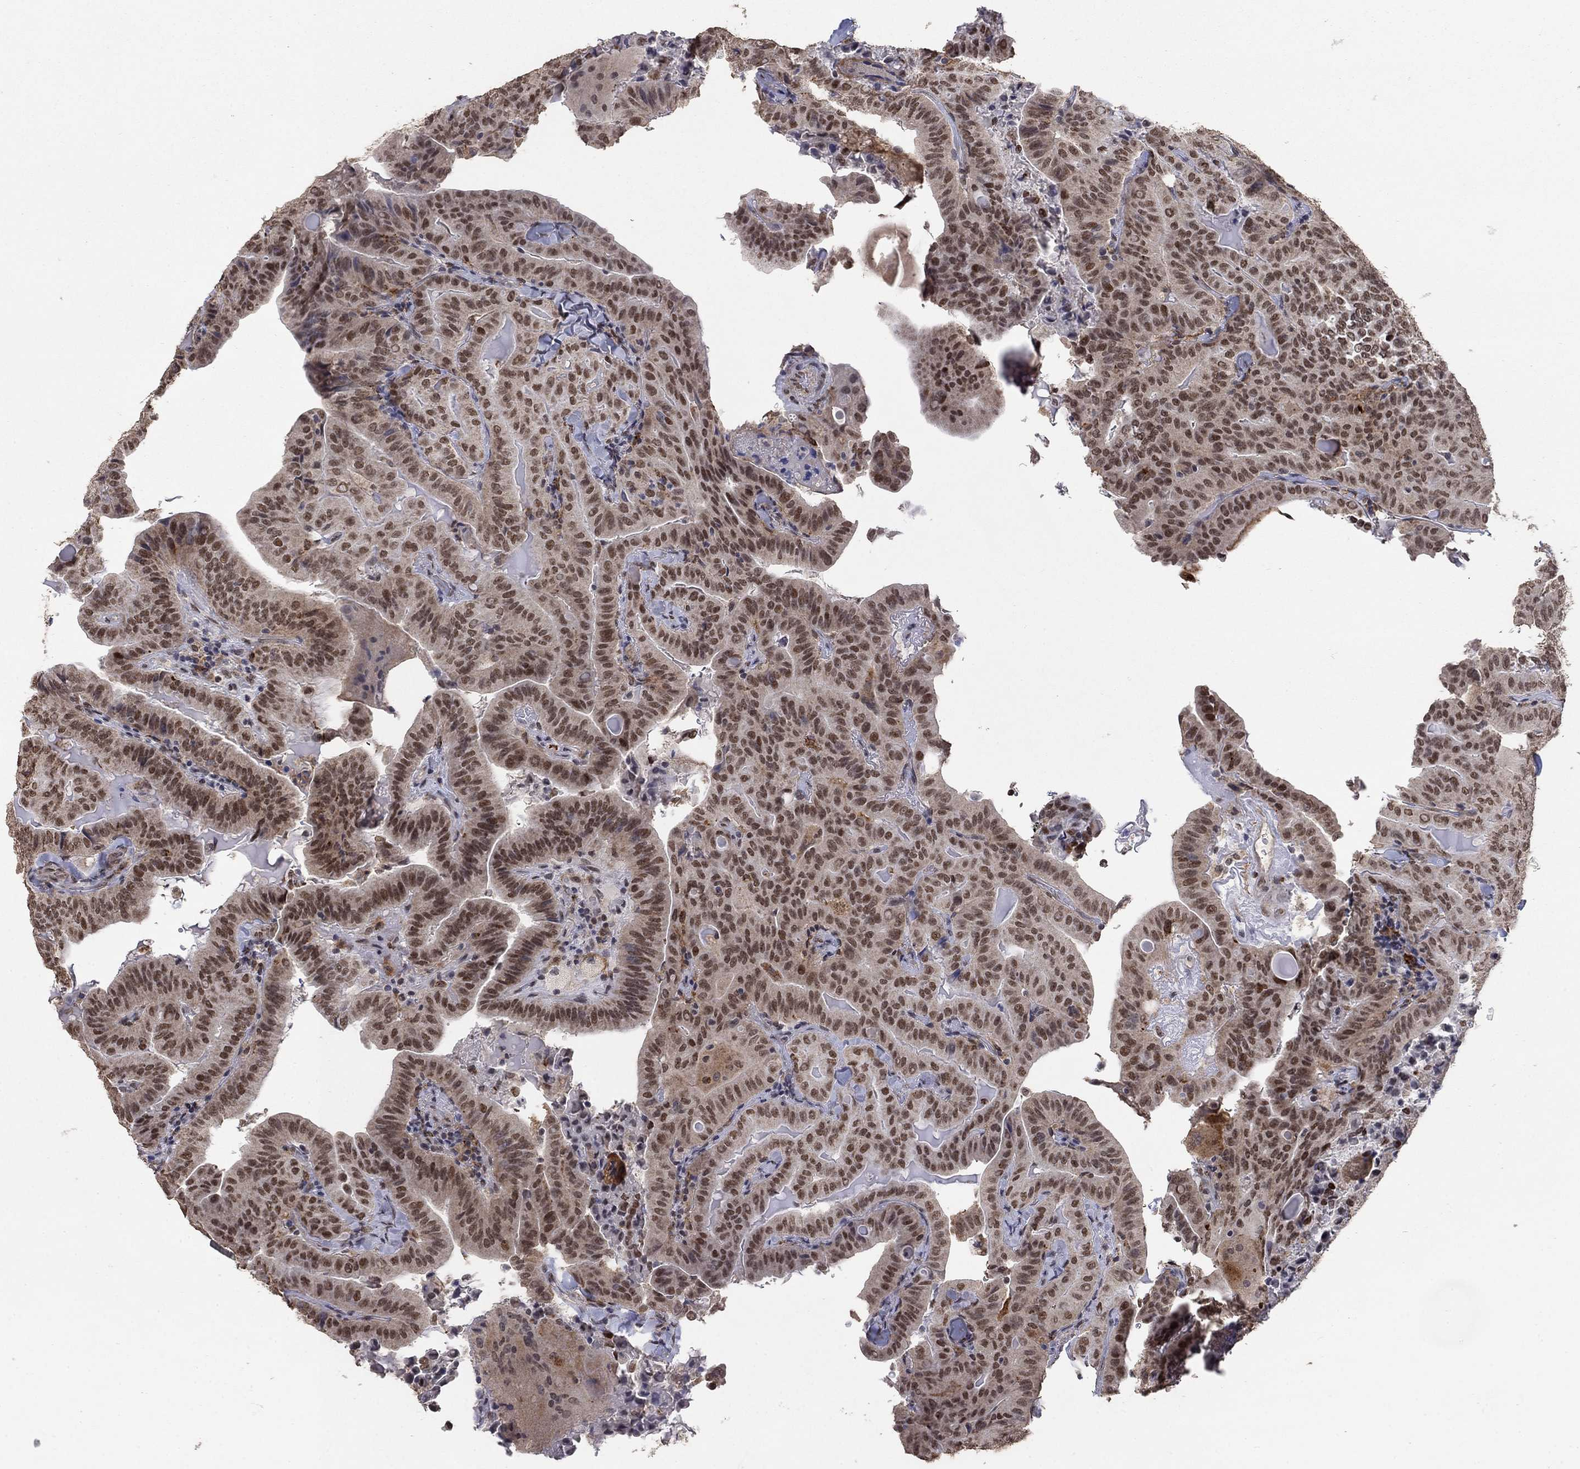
{"staining": {"intensity": "moderate", "quantity": ">75%", "location": "nuclear"}, "tissue": "thyroid cancer", "cell_type": "Tumor cells", "image_type": "cancer", "snomed": [{"axis": "morphology", "description": "Papillary adenocarcinoma, NOS"}, {"axis": "topography", "description": "Thyroid gland"}], "caption": "Thyroid papillary adenocarcinoma tissue reveals moderate nuclear expression in about >75% of tumor cells, visualized by immunohistochemistry. The protein of interest is shown in brown color, while the nuclei are stained blue.", "gene": "GRIA3", "patient": {"sex": "female", "age": 68}}